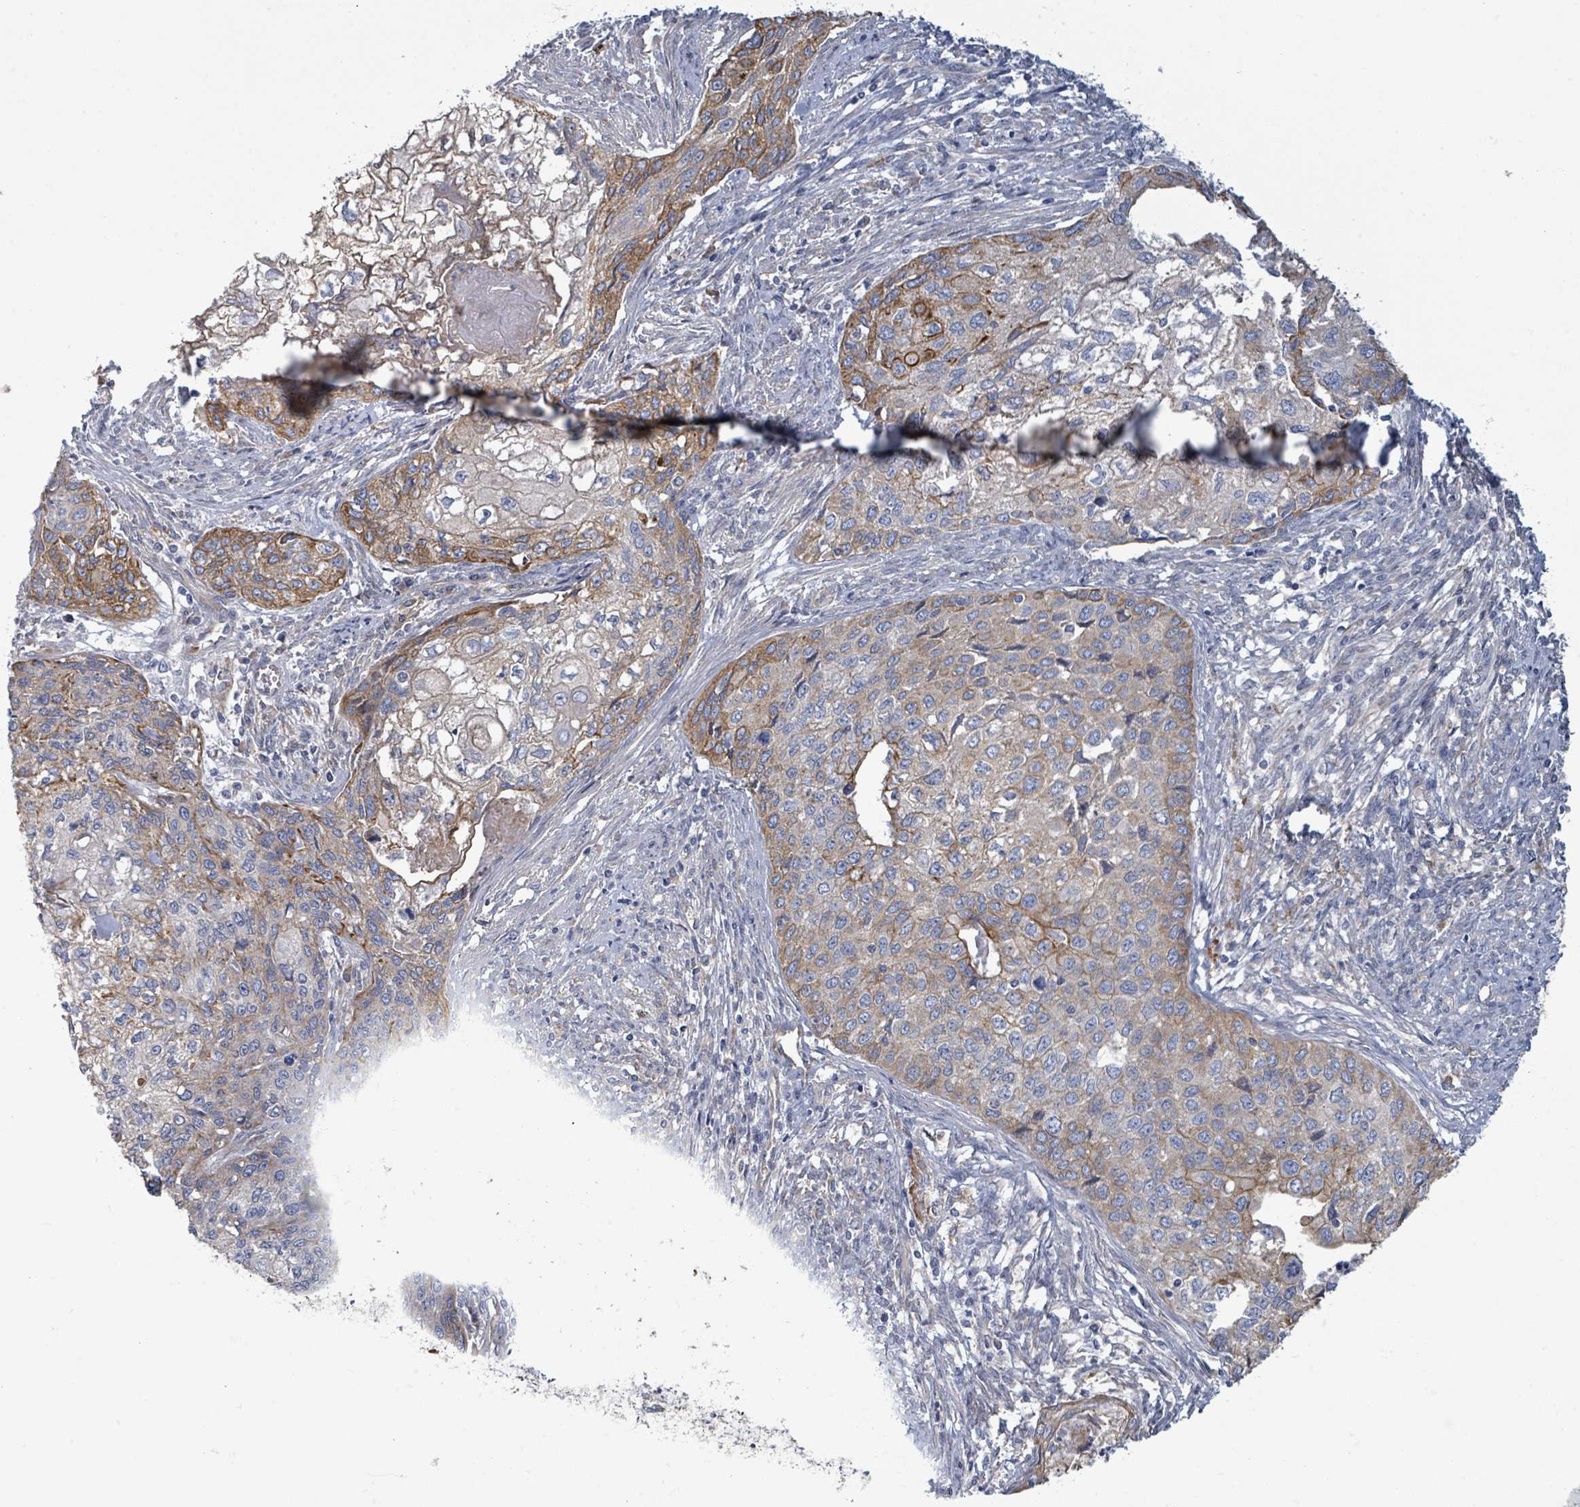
{"staining": {"intensity": "moderate", "quantity": "25%-75%", "location": "cytoplasmic/membranous"}, "tissue": "cervical cancer", "cell_type": "Tumor cells", "image_type": "cancer", "snomed": [{"axis": "morphology", "description": "Squamous cell carcinoma, NOS"}, {"axis": "topography", "description": "Cervix"}], "caption": "Human squamous cell carcinoma (cervical) stained with a protein marker demonstrates moderate staining in tumor cells.", "gene": "COL13A1", "patient": {"sex": "female", "age": 67}}